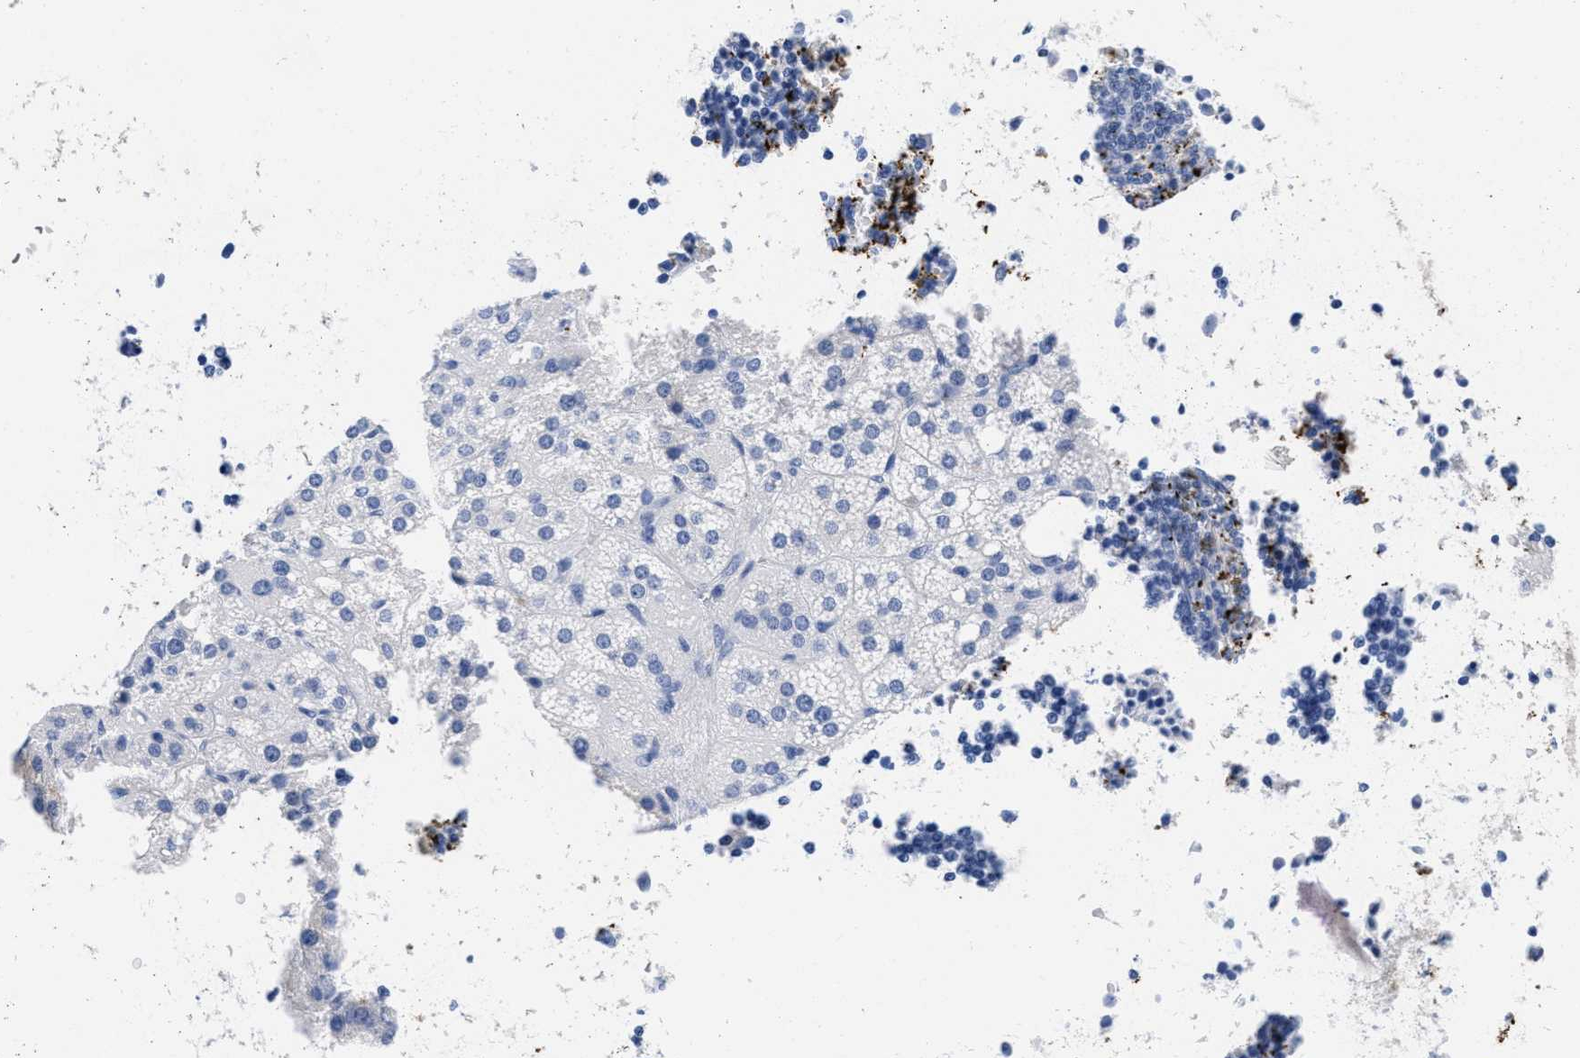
{"staining": {"intensity": "negative", "quantity": "none", "location": "none"}, "tissue": "adrenal gland", "cell_type": "Glandular cells", "image_type": "normal", "snomed": [{"axis": "morphology", "description": "Normal tissue, NOS"}, {"axis": "topography", "description": "Adrenal gland"}], "caption": "The immunohistochemistry (IHC) histopathology image has no significant positivity in glandular cells of adrenal gland.", "gene": "TREML1", "patient": {"sex": "female", "age": 47}}